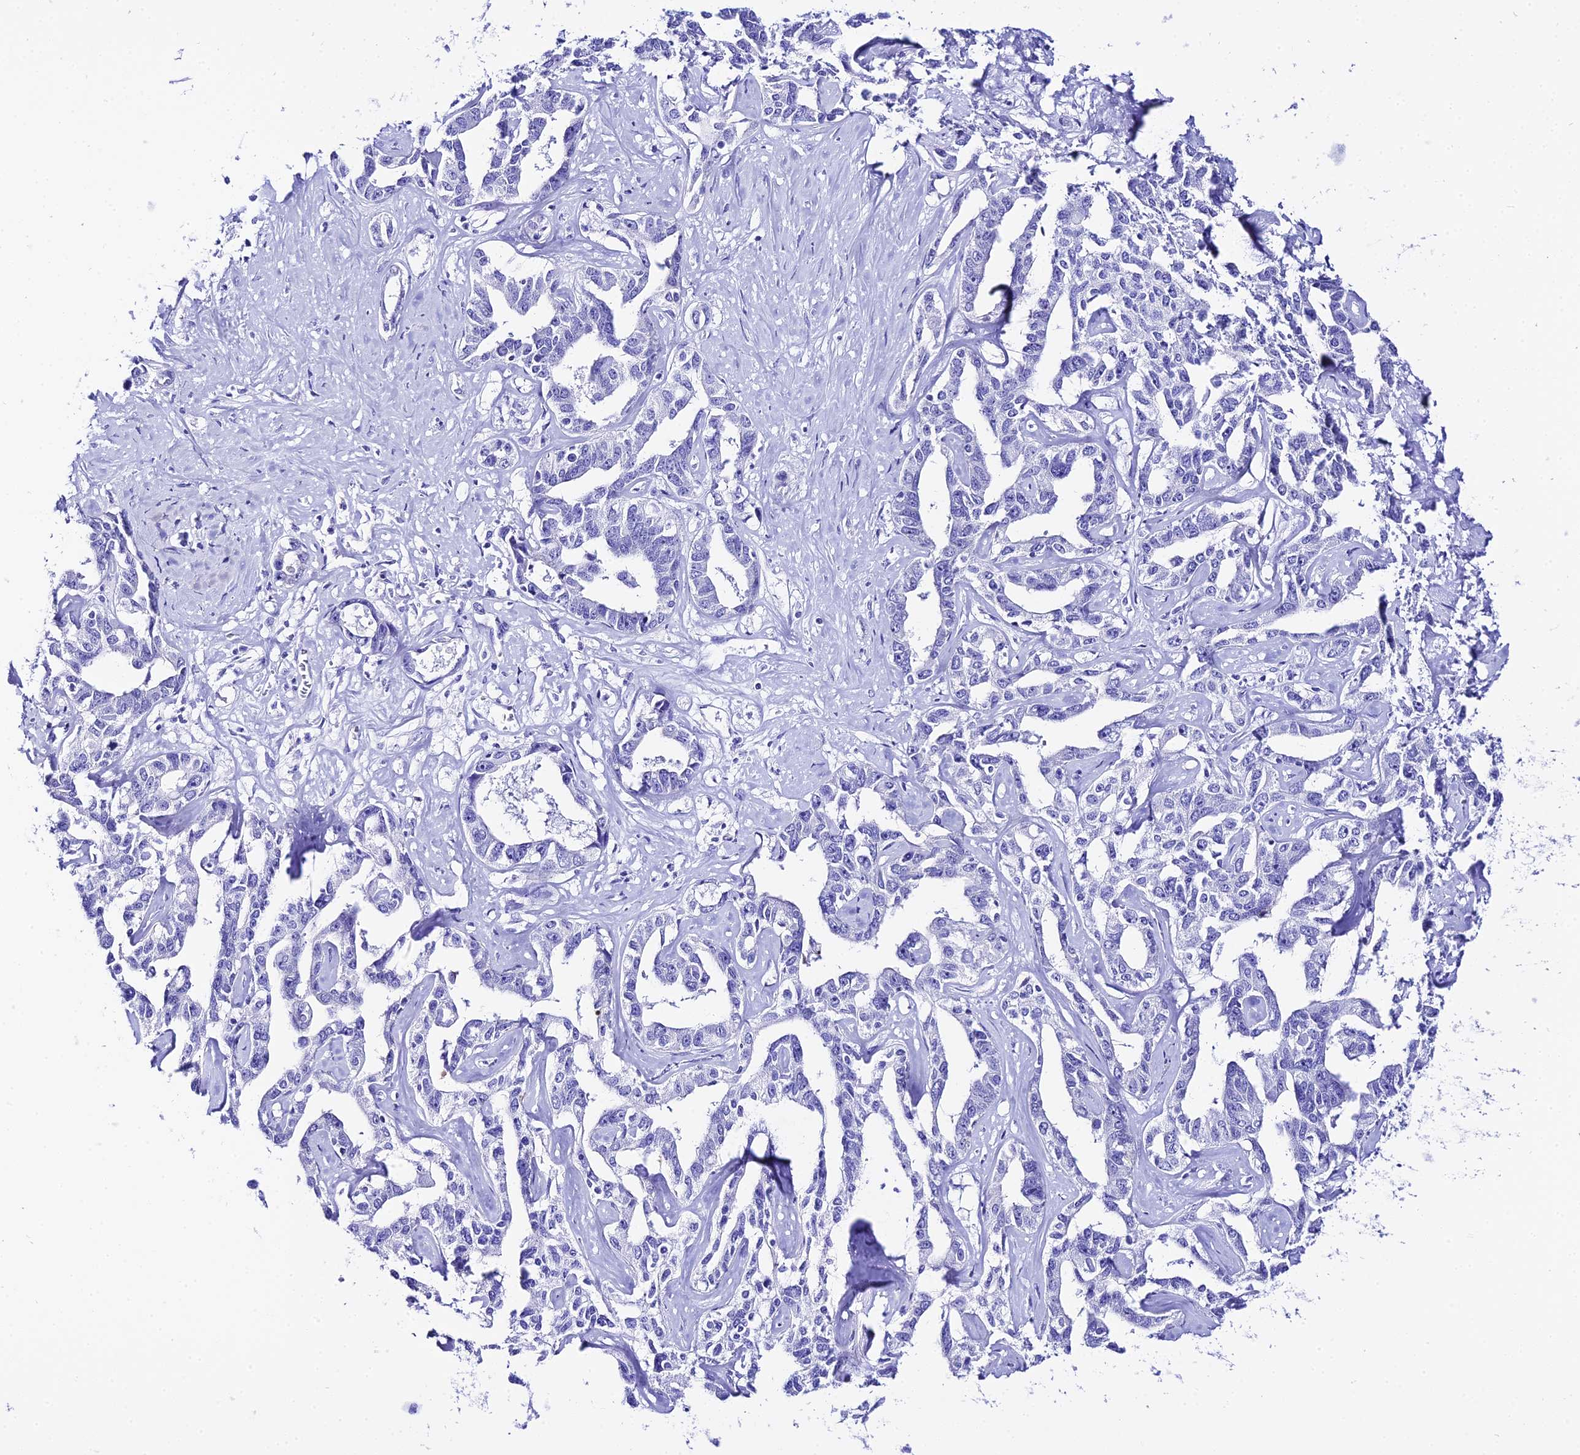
{"staining": {"intensity": "negative", "quantity": "none", "location": "none"}, "tissue": "liver cancer", "cell_type": "Tumor cells", "image_type": "cancer", "snomed": [{"axis": "morphology", "description": "Cholangiocarcinoma"}, {"axis": "topography", "description": "Liver"}], "caption": "IHC image of neoplastic tissue: human liver cholangiocarcinoma stained with DAB (3,3'-diaminobenzidine) shows no significant protein positivity in tumor cells.", "gene": "TRMT44", "patient": {"sex": "male", "age": 59}}